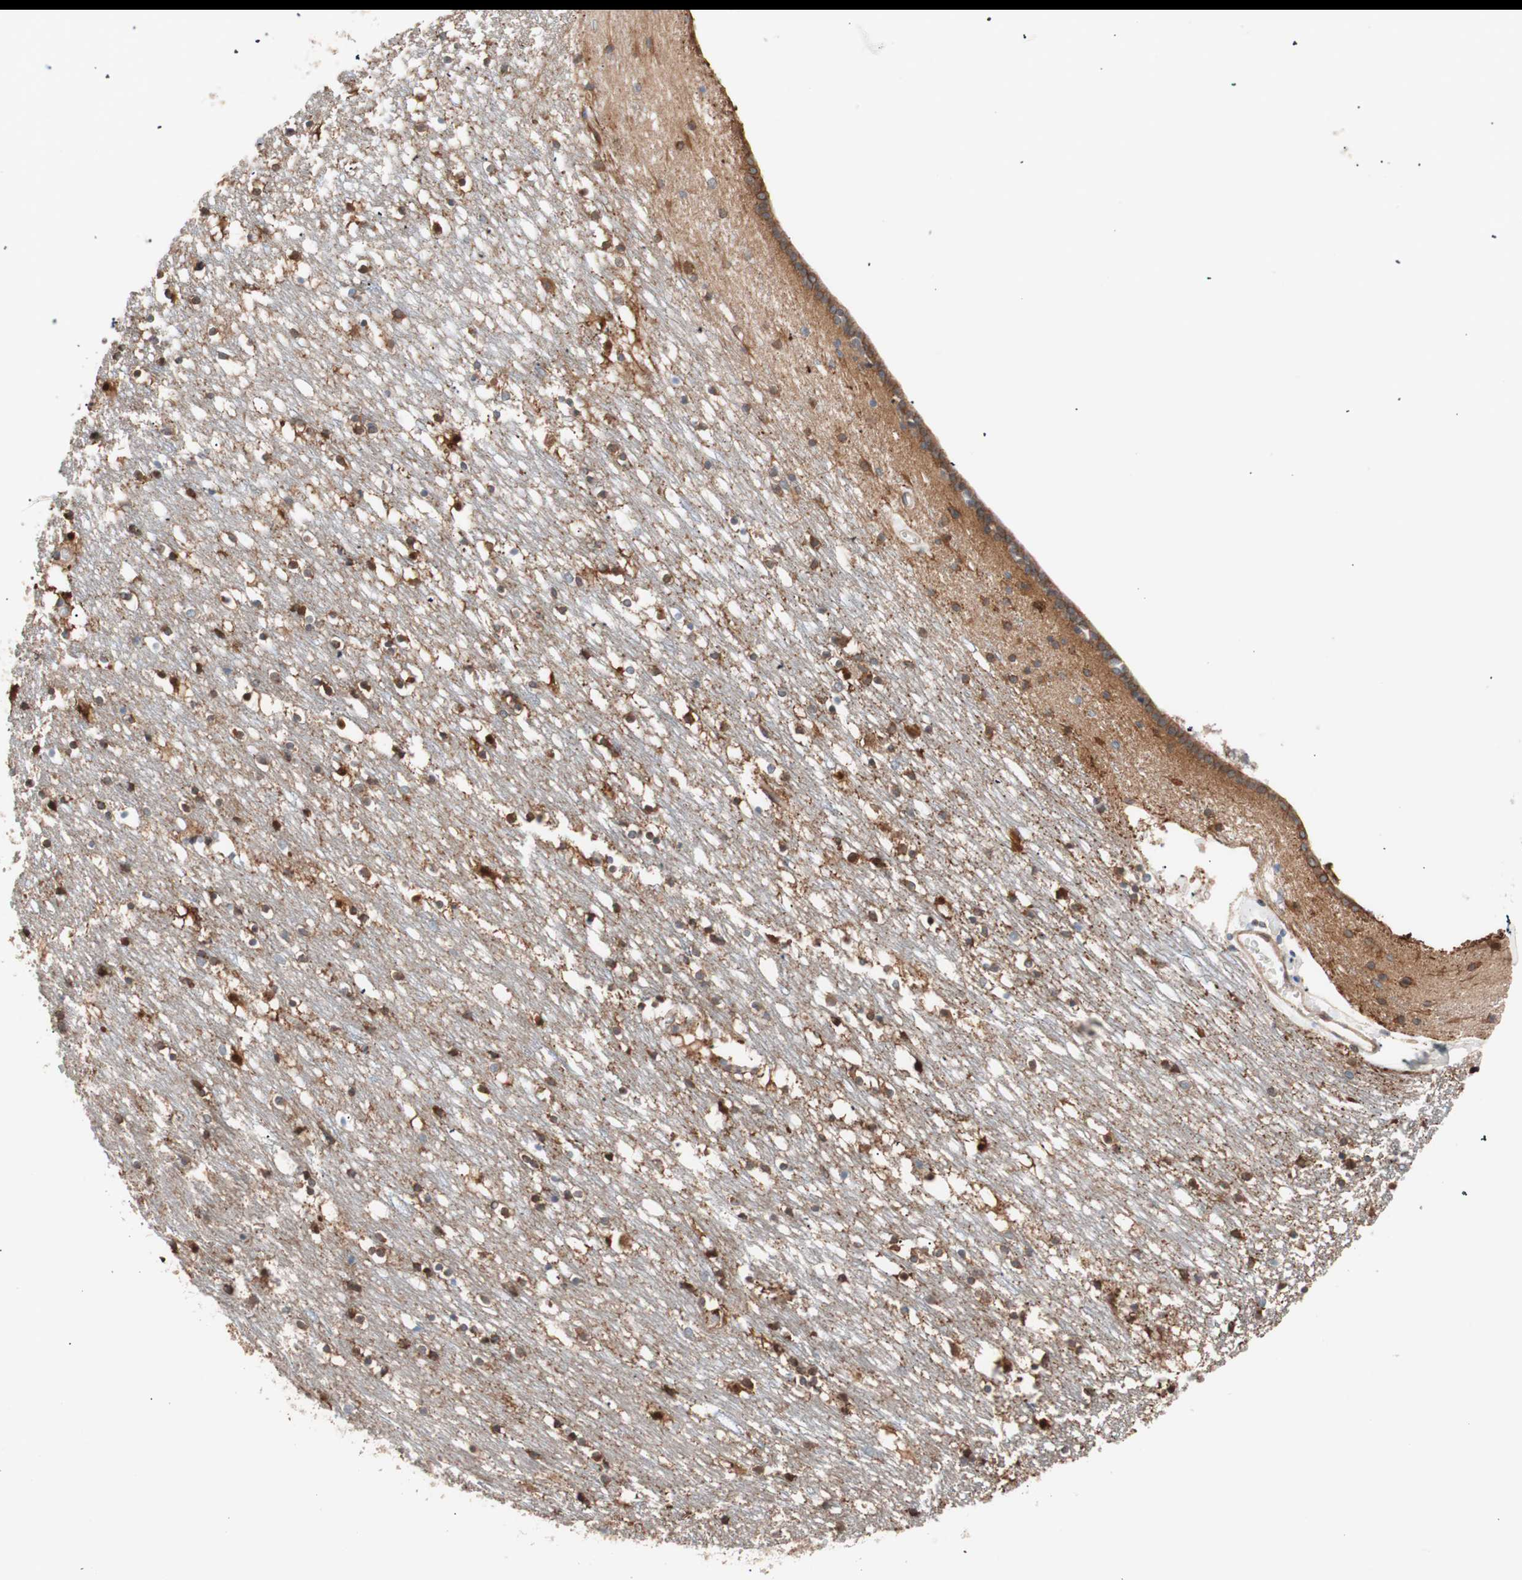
{"staining": {"intensity": "moderate", "quantity": "25%-75%", "location": "cytoplasmic/membranous"}, "tissue": "caudate", "cell_type": "Glial cells", "image_type": "normal", "snomed": [{"axis": "morphology", "description": "Normal tissue, NOS"}, {"axis": "topography", "description": "Lateral ventricle wall"}], "caption": "A medium amount of moderate cytoplasmic/membranous staining is seen in approximately 25%-75% of glial cells in benign caudate.", "gene": "SMG1", "patient": {"sex": "male", "age": 45}}